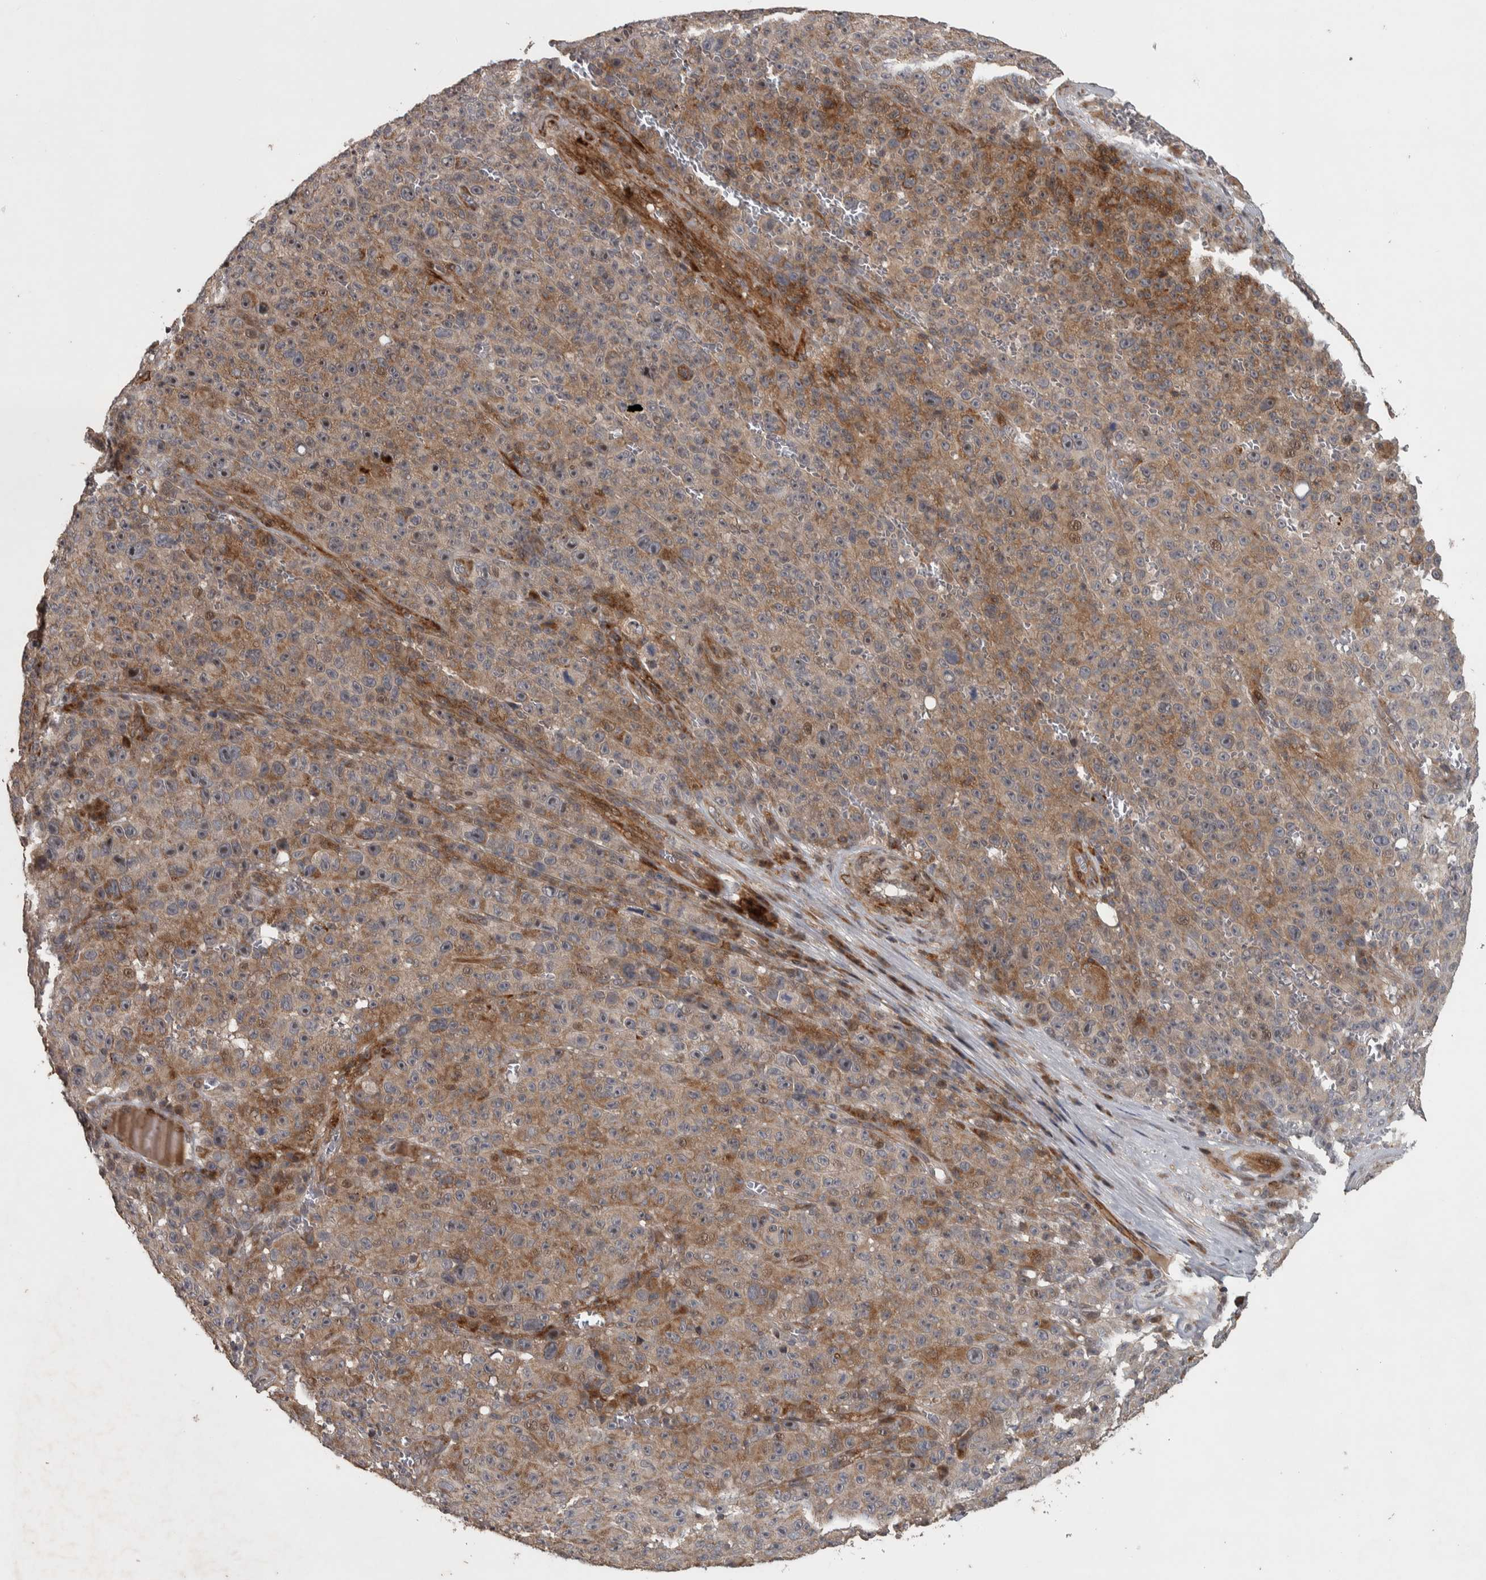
{"staining": {"intensity": "moderate", "quantity": "25%-75%", "location": "cytoplasmic/membranous"}, "tissue": "melanoma", "cell_type": "Tumor cells", "image_type": "cancer", "snomed": [{"axis": "morphology", "description": "Malignant melanoma, NOS"}, {"axis": "topography", "description": "Skin"}], "caption": "Human malignant melanoma stained with a protein marker displays moderate staining in tumor cells.", "gene": "ERAL1", "patient": {"sex": "female", "age": 82}}